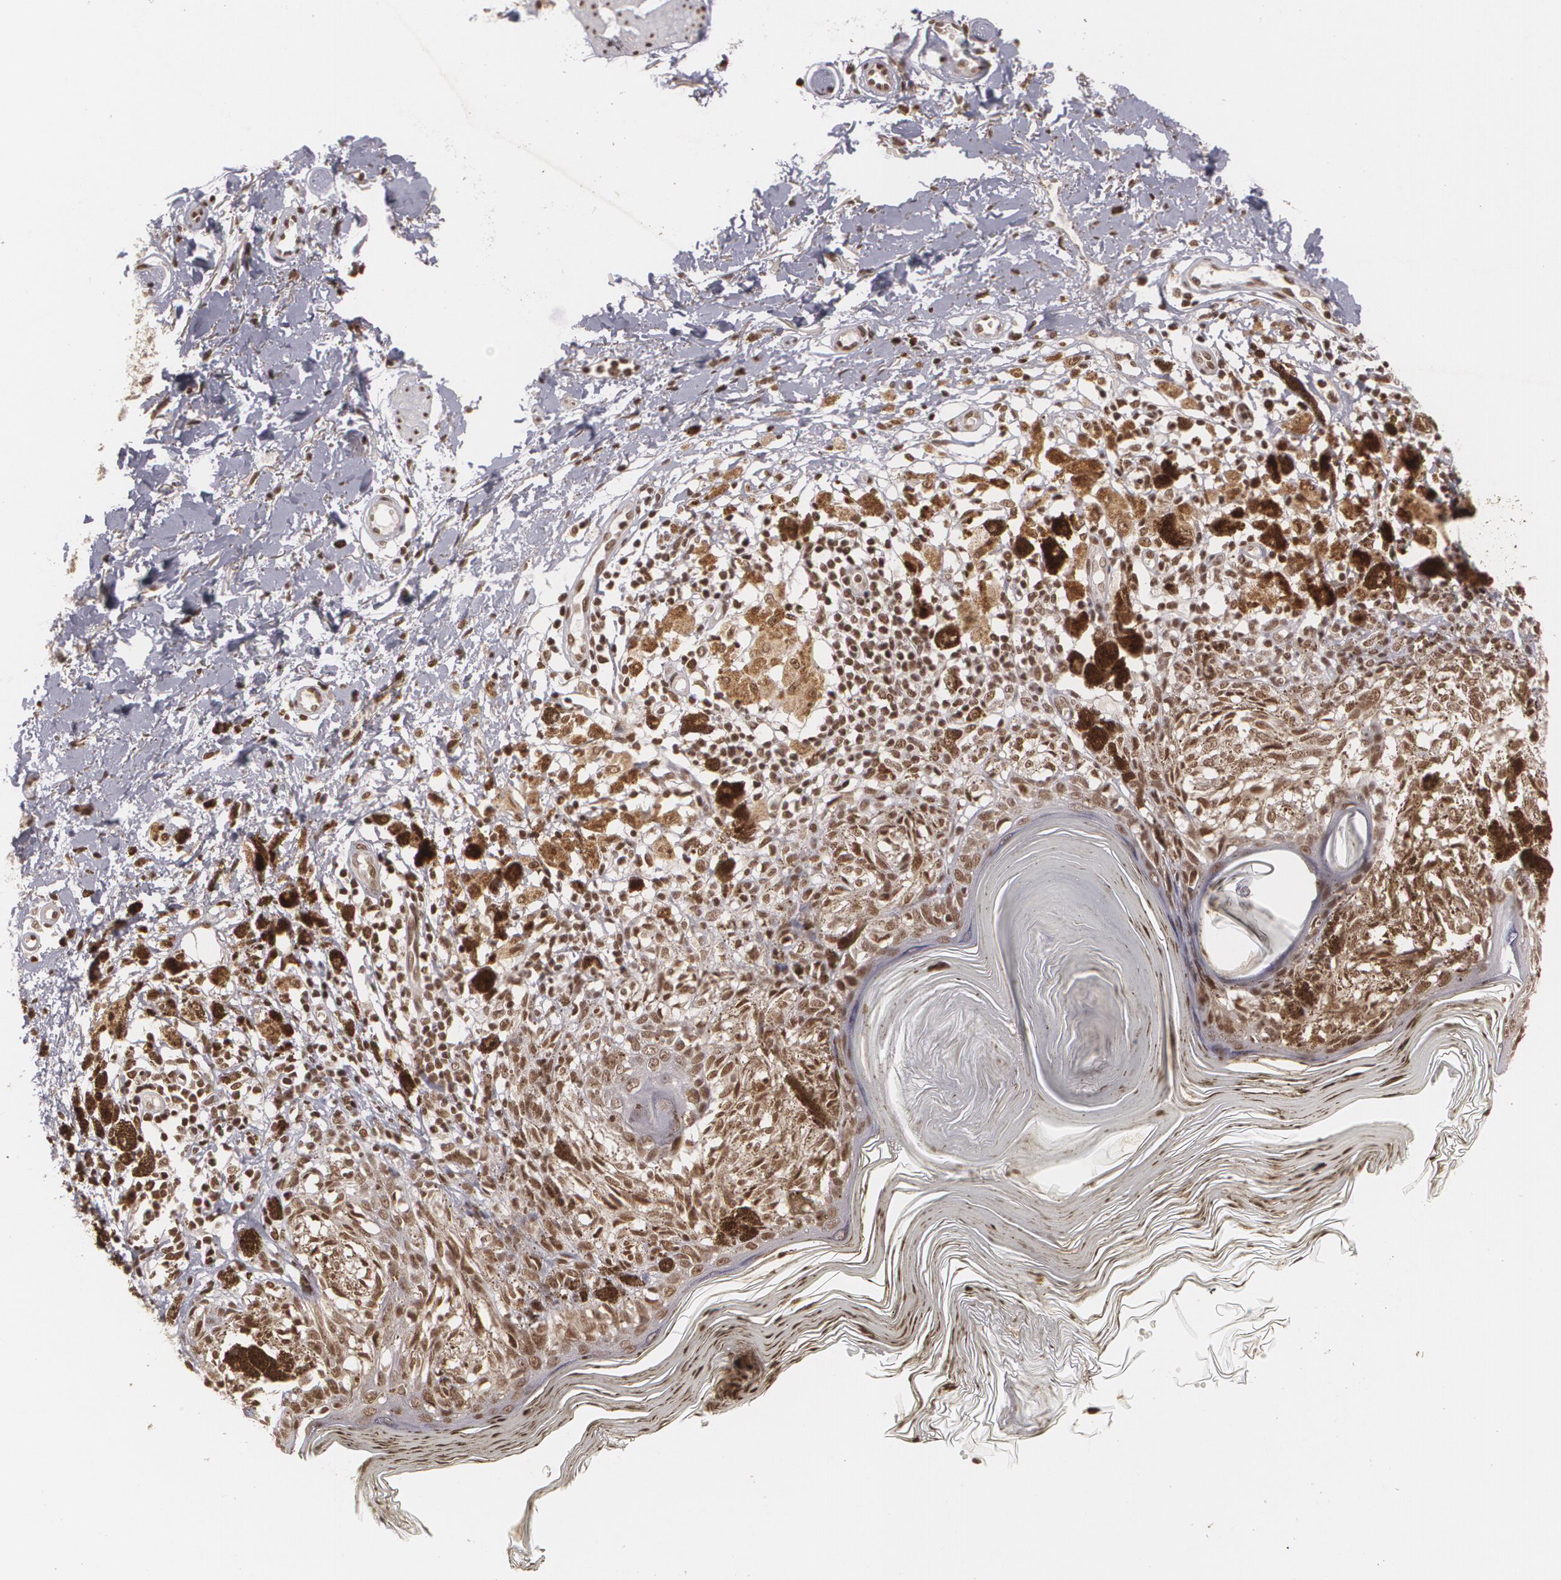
{"staining": {"intensity": "strong", "quantity": ">75%", "location": "nuclear"}, "tissue": "melanoma", "cell_type": "Tumor cells", "image_type": "cancer", "snomed": [{"axis": "morphology", "description": "Malignant melanoma, NOS"}, {"axis": "topography", "description": "Skin"}], "caption": "IHC (DAB) staining of malignant melanoma displays strong nuclear protein expression in approximately >75% of tumor cells.", "gene": "RXRB", "patient": {"sex": "male", "age": 88}}